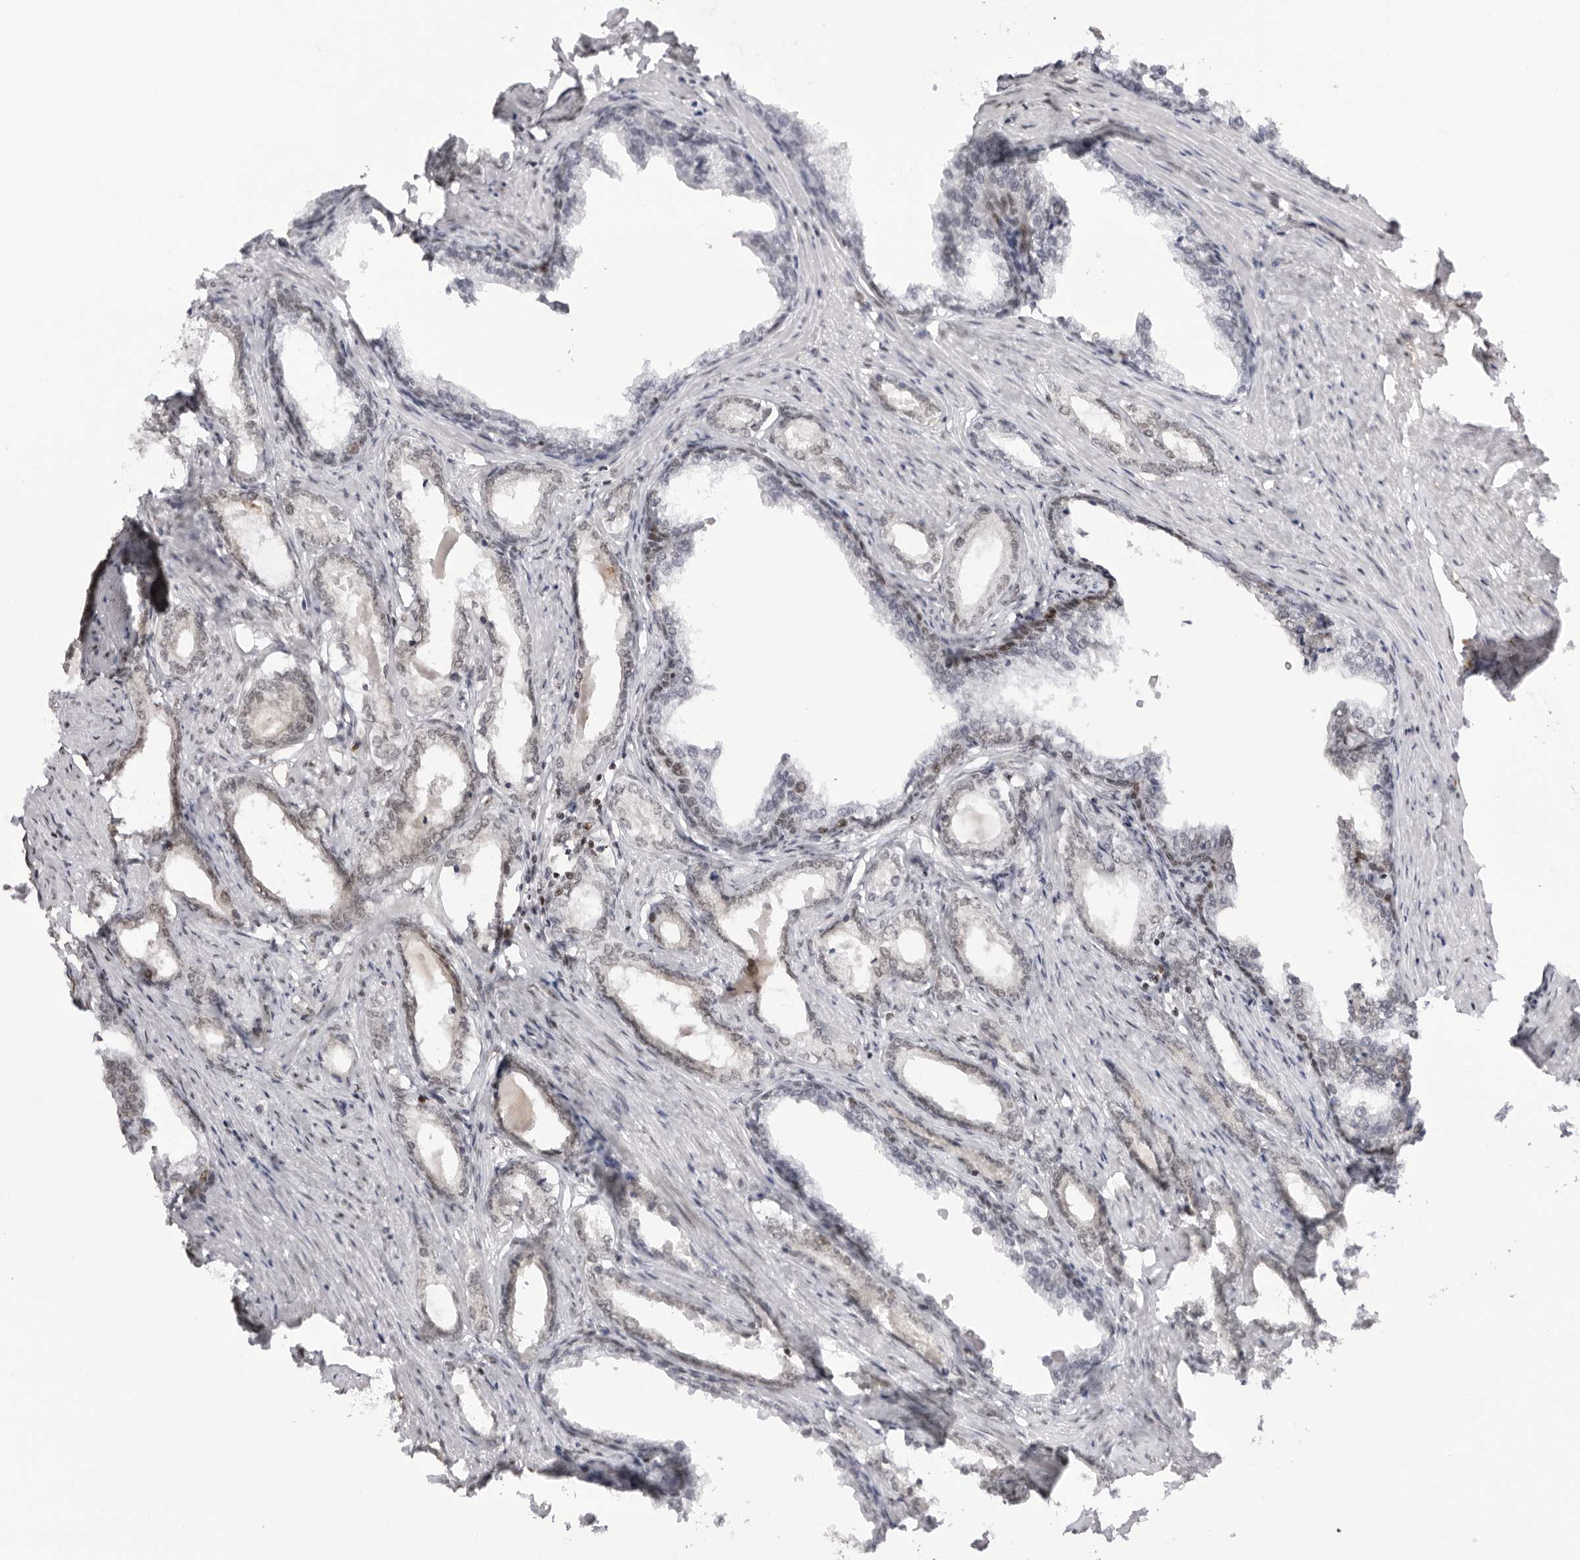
{"staining": {"intensity": "weak", "quantity": "<25%", "location": "nuclear"}, "tissue": "prostate cancer", "cell_type": "Tumor cells", "image_type": "cancer", "snomed": [{"axis": "morphology", "description": "Adenocarcinoma, High grade"}, {"axis": "topography", "description": "Prostate"}], "caption": "High power microscopy photomicrograph of an immunohistochemistry (IHC) micrograph of adenocarcinoma (high-grade) (prostate), revealing no significant expression in tumor cells.", "gene": "RNF146", "patient": {"sex": "male", "age": 58}}